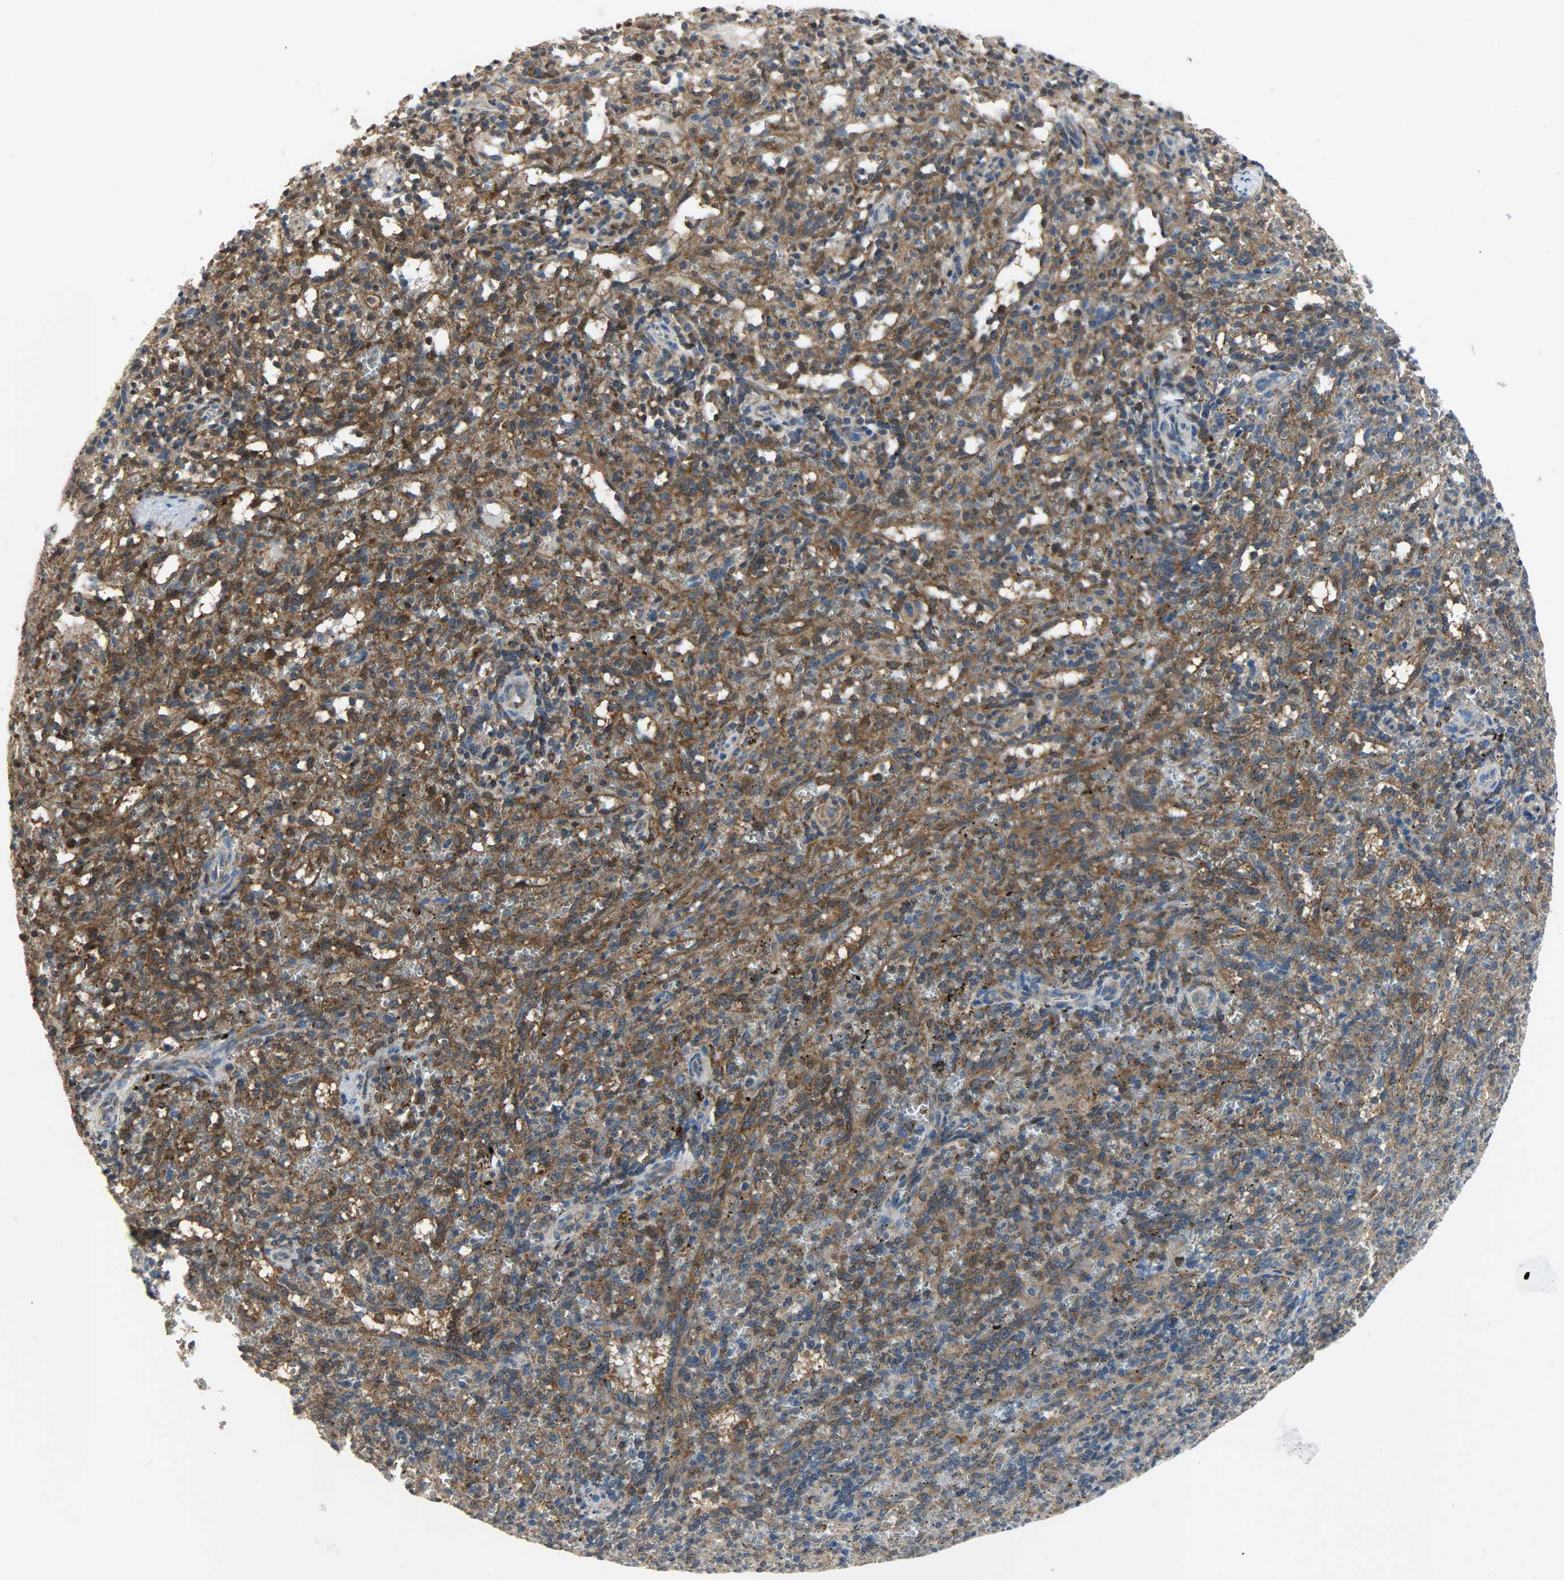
{"staining": {"intensity": "moderate", "quantity": "25%-75%", "location": "cytoplasmic/membranous"}, "tissue": "spleen", "cell_type": "Cells in red pulp", "image_type": "normal", "snomed": [{"axis": "morphology", "description": "Normal tissue, NOS"}, {"axis": "topography", "description": "Spleen"}], "caption": "Immunohistochemical staining of normal human spleen displays moderate cytoplasmic/membranous protein staining in about 25%-75% of cells in red pulp.", "gene": "TRIM21", "patient": {"sex": "female", "age": 10}}